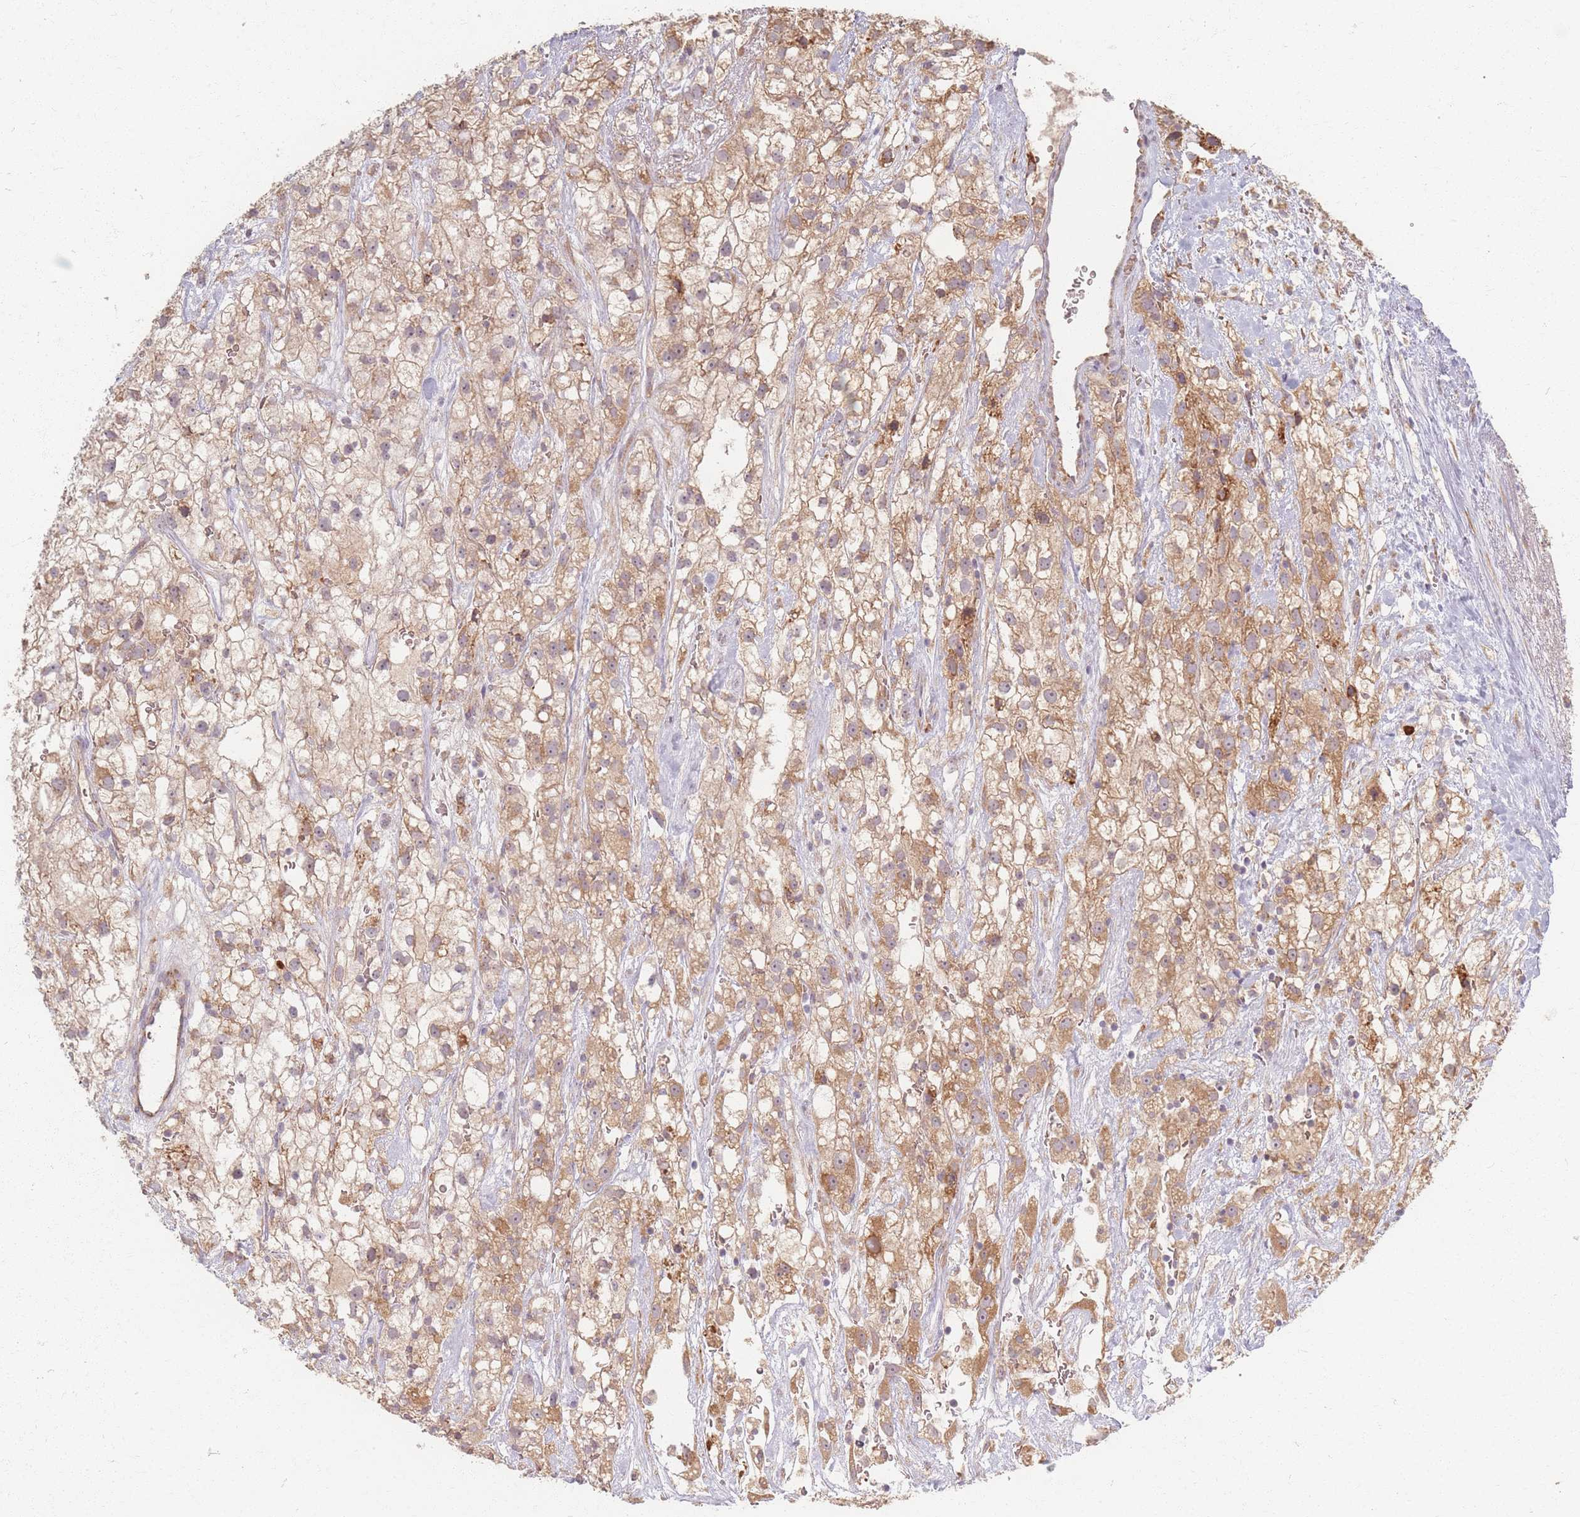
{"staining": {"intensity": "moderate", "quantity": ">75%", "location": "cytoplasmic/membranous"}, "tissue": "renal cancer", "cell_type": "Tumor cells", "image_type": "cancer", "snomed": [{"axis": "morphology", "description": "Adenocarcinoma, NOS"}, {"axis": "topography", "description": "Kidney"}], "caption": "There is medium levels of moderate cytoplasmic/membranous positivity in tumor cells of renal cancer, as demonstrated by immunohistochemical staining (brown color).", "gene": "SMIM14", "patient": {"sex": "male", "age": 59}}